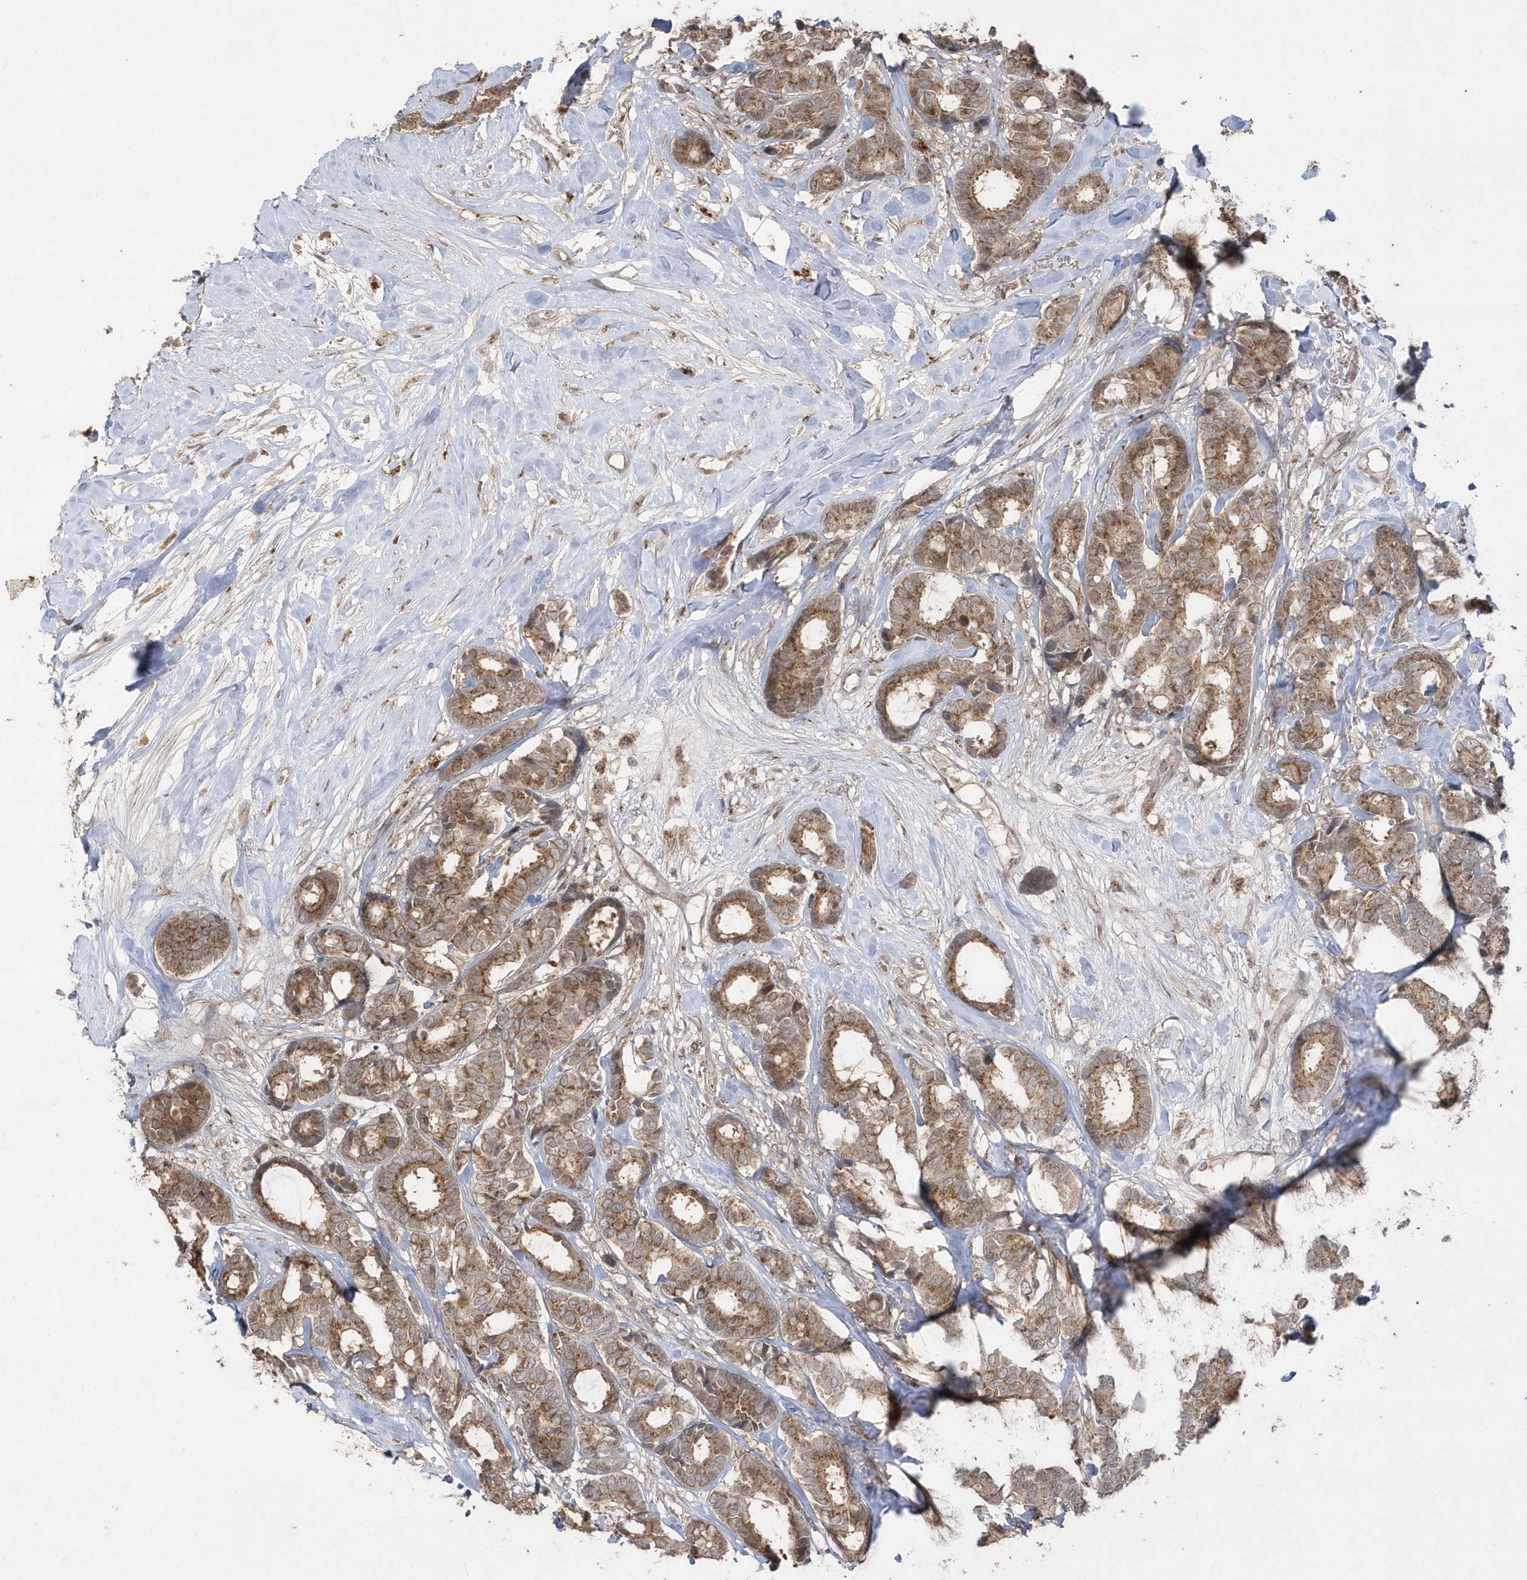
{"staining": {"intensity": "moderate", "quantity": ">75%", "location": "cytoplasmic/membranous"}, "tissue": "breast cancer", "cell_type": "Tumor cells", "image_type": "cancer", "snomed": [{"axis": "morphology", "description": "Duct carcinoma"}, {"axis": "topography", "description": "Breast"}], "caption": "A brown stain highlights moderate cytoplasmic/membranous expression of a protein in human breast cancer tumor cells.", "gene": "GEMIN6", "patient": {"sex": "female", "age": 87}}